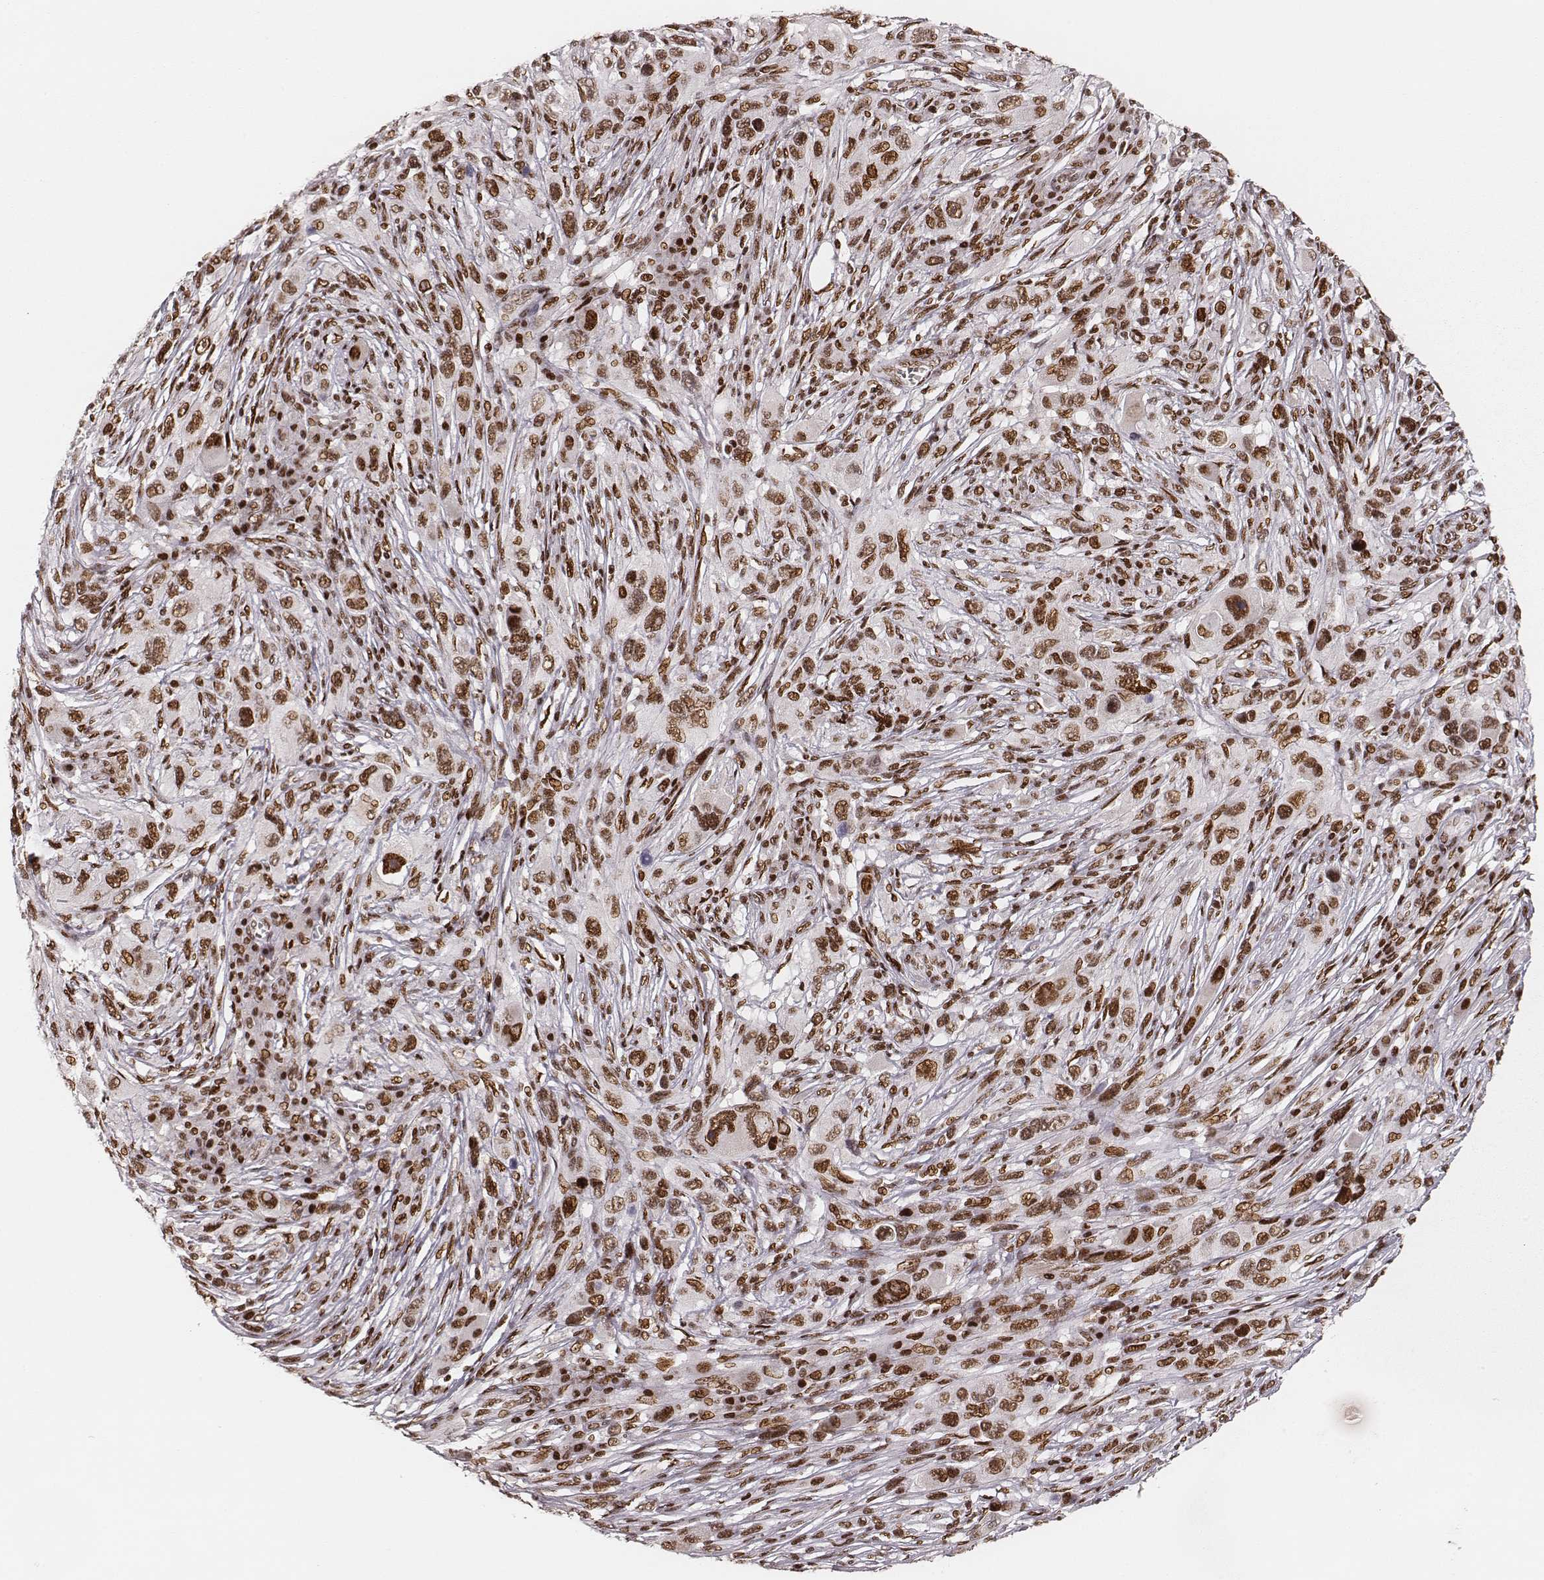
{"staining": {"intensity": "strong", "quantity": ">75%", "location": "nuclear"}, "tissue": "melanoma", "cell_type": "Tumor cells", "image_type": "cancer", "snomed": [{"axis": "morphology", "description": "Malignant melanoma, NOS"}, {"axis": "topography", "description": "Skin"}], "caption": "Melanoma tissue displays strong nuclear staining in about >75% of tumor cells, visualized by immunohistochemistry. (DAB (3,3'-diaminobenzidine) IHC with brightfield microscopy, high magnification).", "gene": "HNRNPC", "patient": {"sex": "male", "age": 53}}